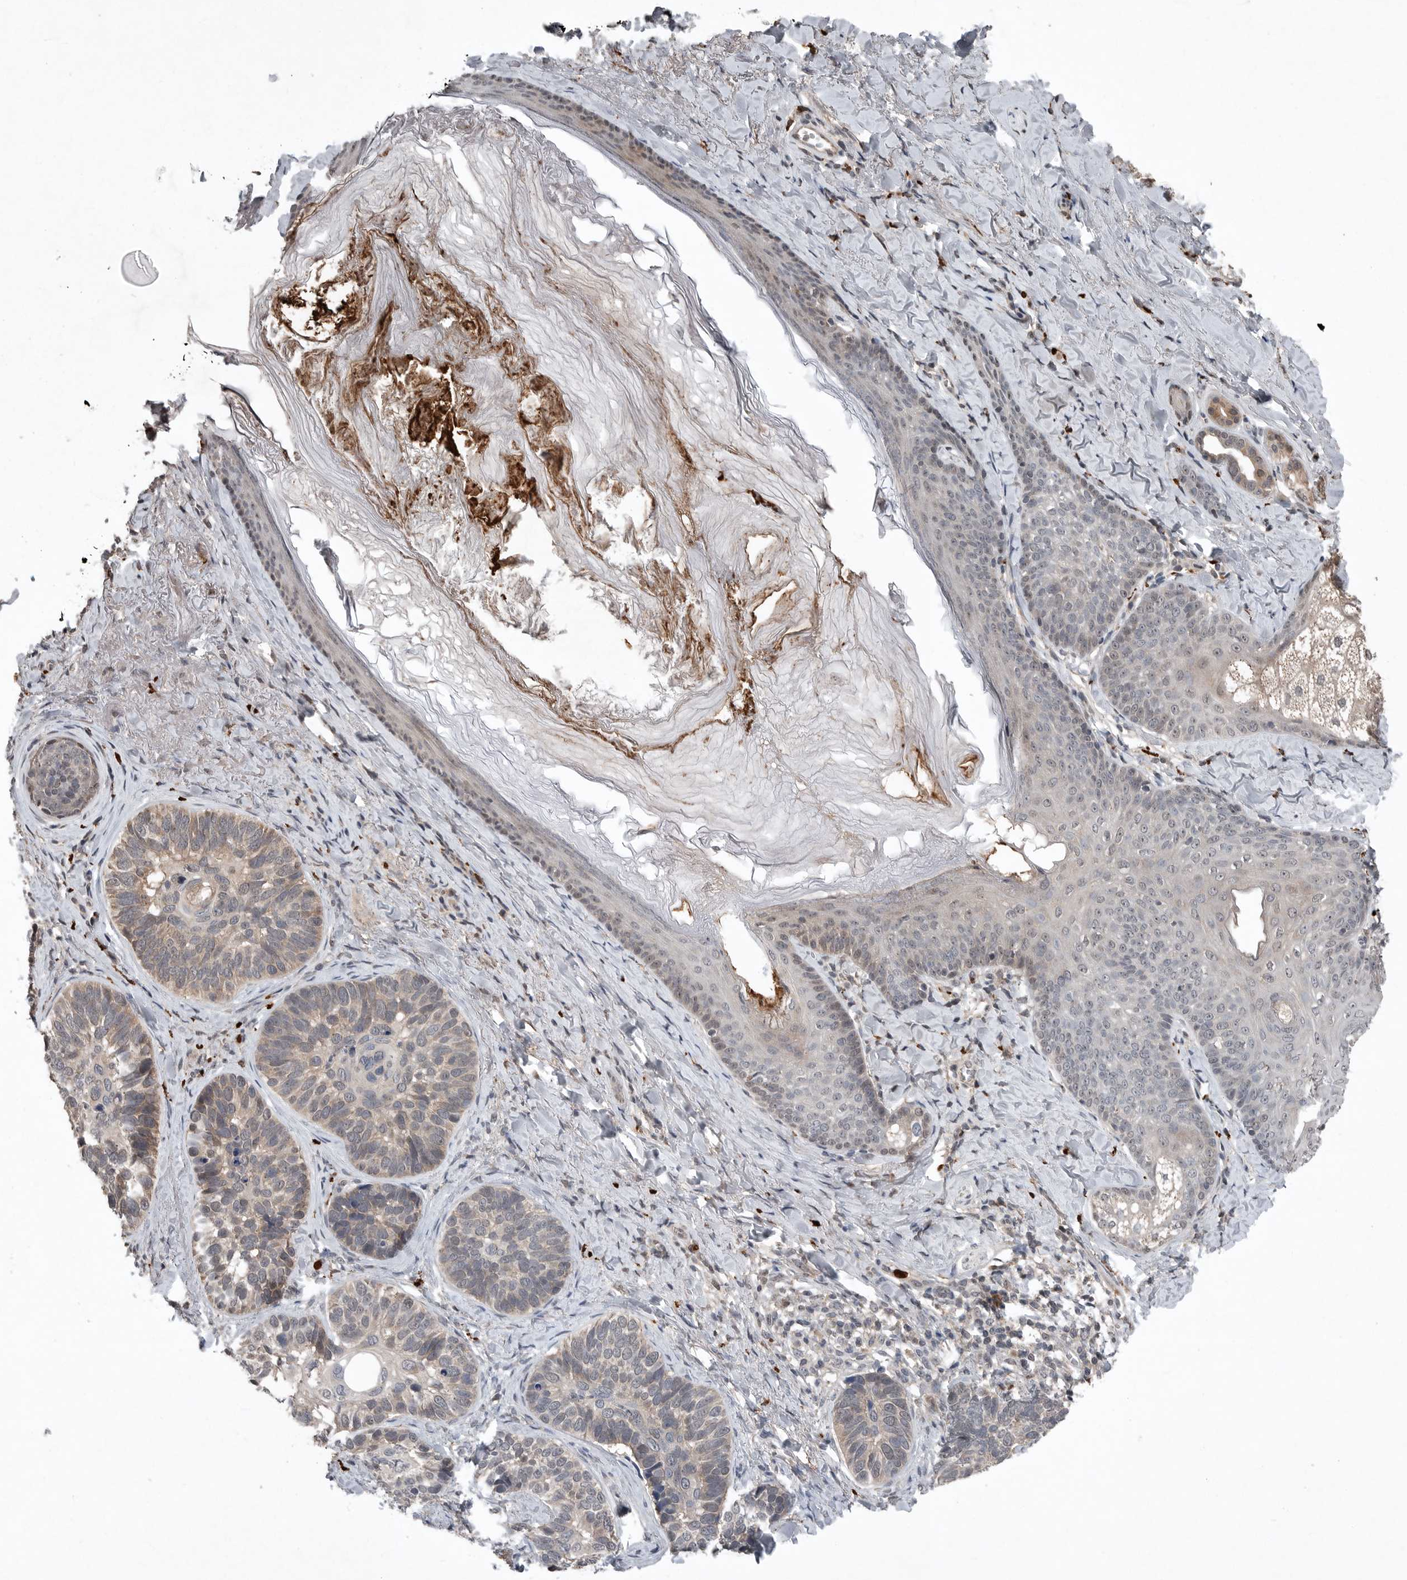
{"staining": {"intensity": "weak", "quantity": "<25%", "location": "cytoplasmic/membranous"}, "tissue": "skin cancer", "cell_type": "Tumor cells", "image_type": "cancer", "snomed": [{"axis": "morphology", "description": "Basal cell carcinoma"}, {"axis": "topography", "description": "Skin"}], "caption": "Tumor cells show no significant positivity in skin cancer. (IHC, brightfield microscopy, high magnification).", "gene": "SCP2", "patient": {"sex": "male", "age": 62}}